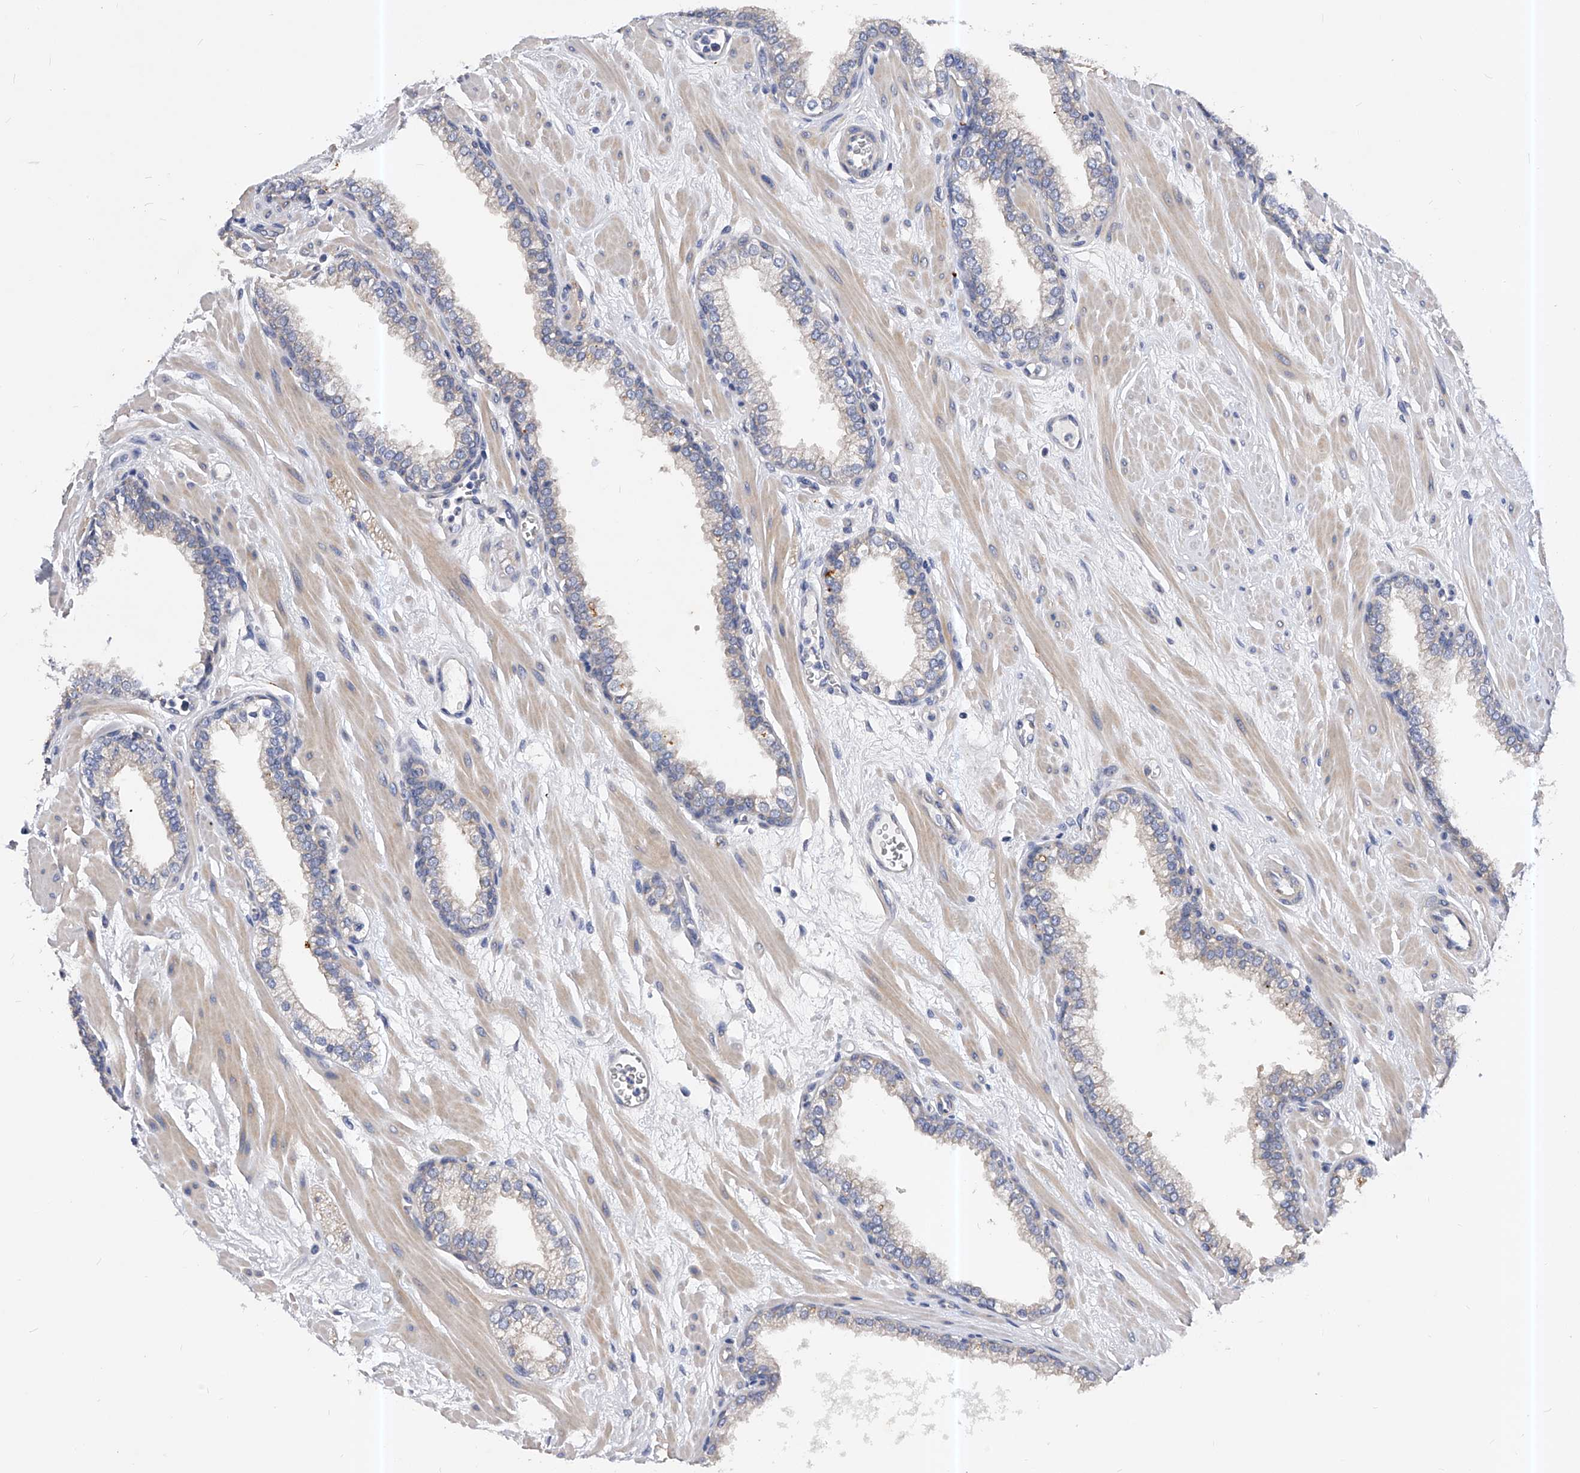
{"staining": {"intensity": "negative", "quantity": "none", "location": "none"}, "tissue": "prostate", "cell_type": "Glandular cells", "image_type": "normal", "snomed": [{"axis": "morphology", "description": "Normal tissue, NOS"}, {"axis": "morphology", "description": "Urothelial carcinoma, Low grade"}, {"axis": "topography", "description": "Urinary bladder"}, {"axis": "topography", "description": "Prostate"}], "caption": "High magnification brightfield microscopy of normal prostate stained with DAB (3,3'-diaminobenzidine) (brown) and counterstained with hematoxylin (blue): glandular cells show no significant expression.", "gene": "PPP5C", "patient": {"sex": "male", "age": 60}}